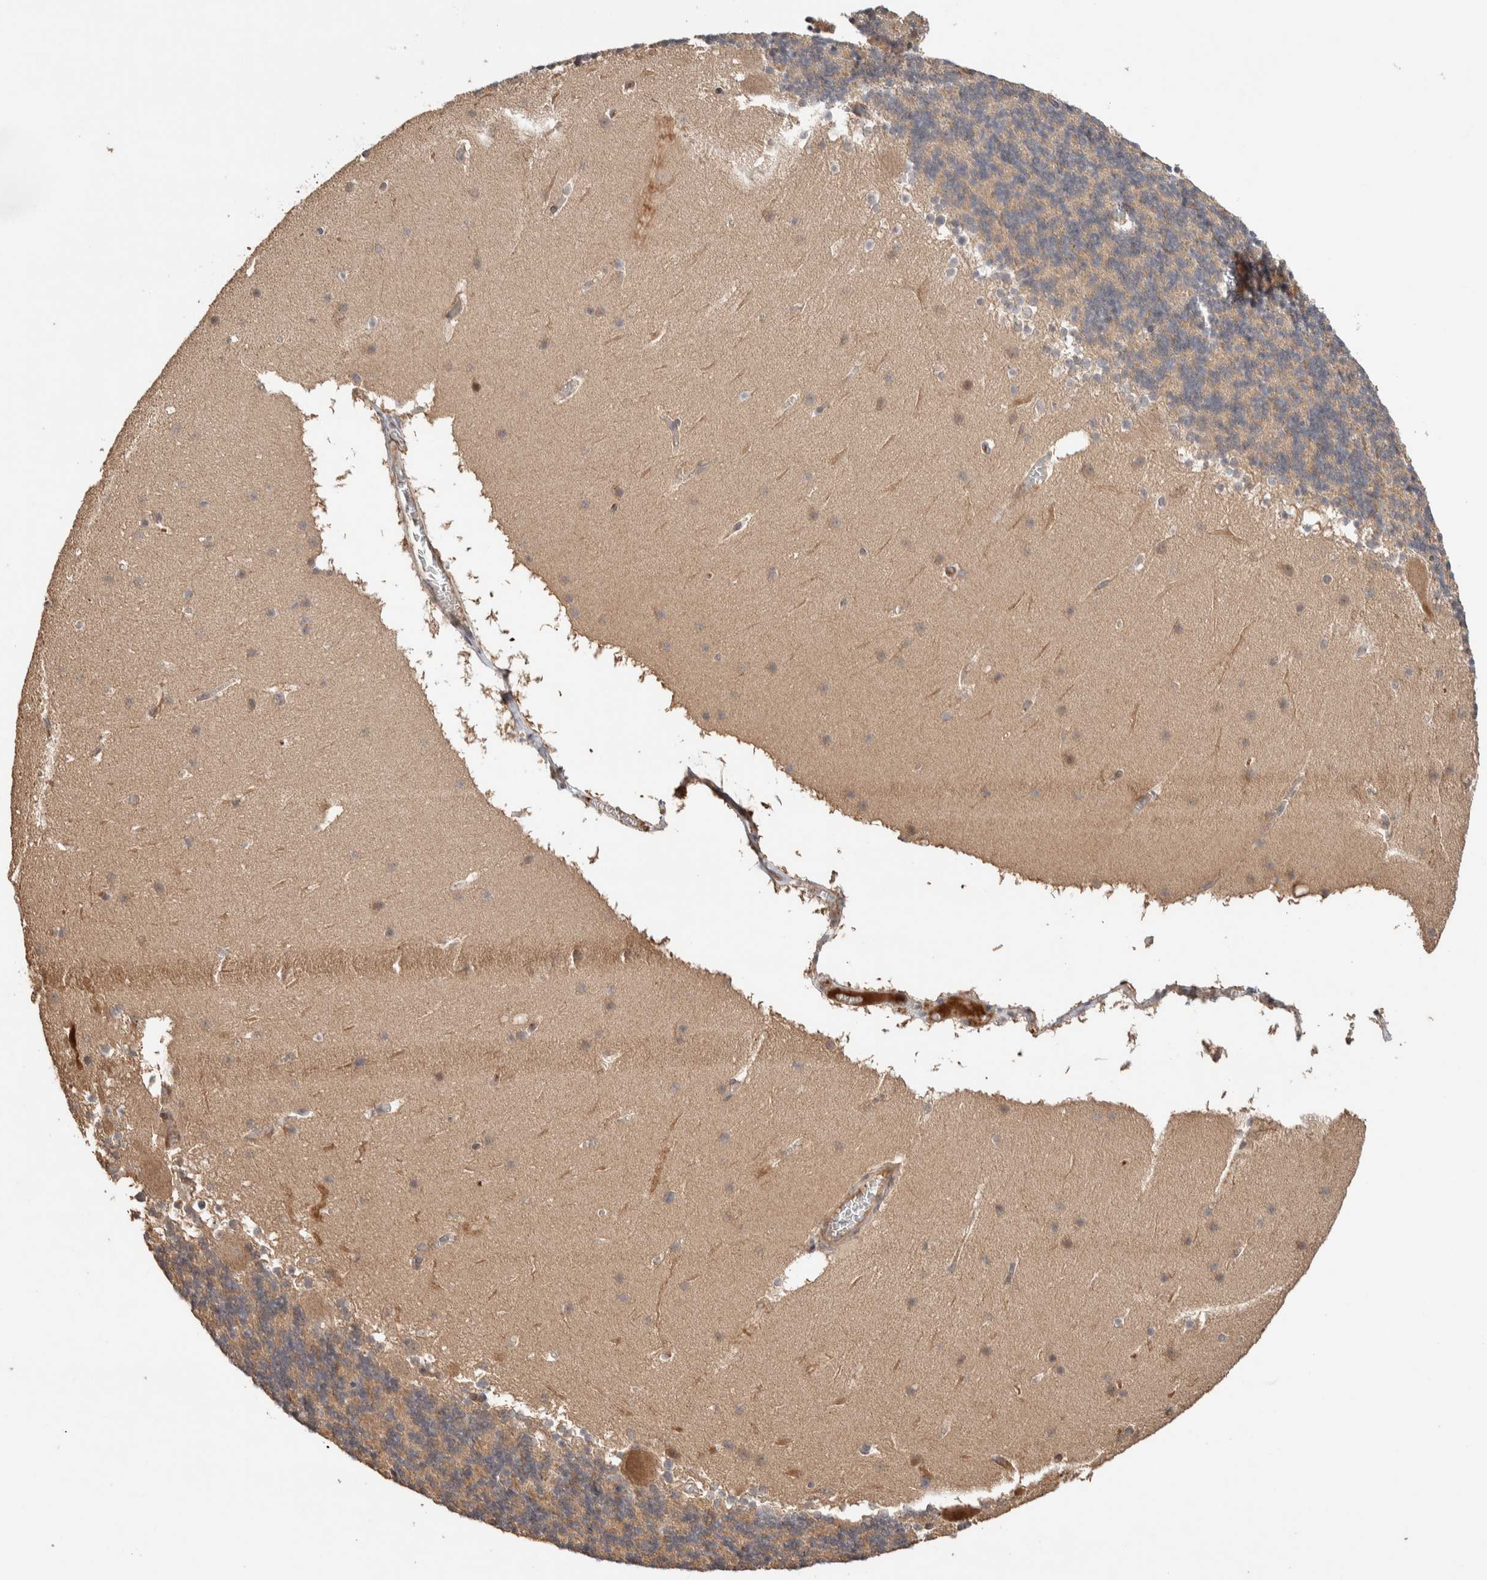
{"staining": {"intensity": "weak", "quantity": ">75%", "location": "cytoplasmic/membranous"}, "tissue": "cerebellum", "cell_type": "Cells in granular layer", "image_type": "normal", "snomed": [{"axis": "morphology", "description": "Normal tissue, NOS"}, {"axis": "topography", "description": "Cerebellum"}], "caption": "Immunohistochemical staining of benign cerebellum shows >75% levels of weak cytoplasmic/membranous protein positivity in approximately >75% of cells in granular layer.", "gene": "PRDM15", "patient": {"sex": "male", "age": 45}}